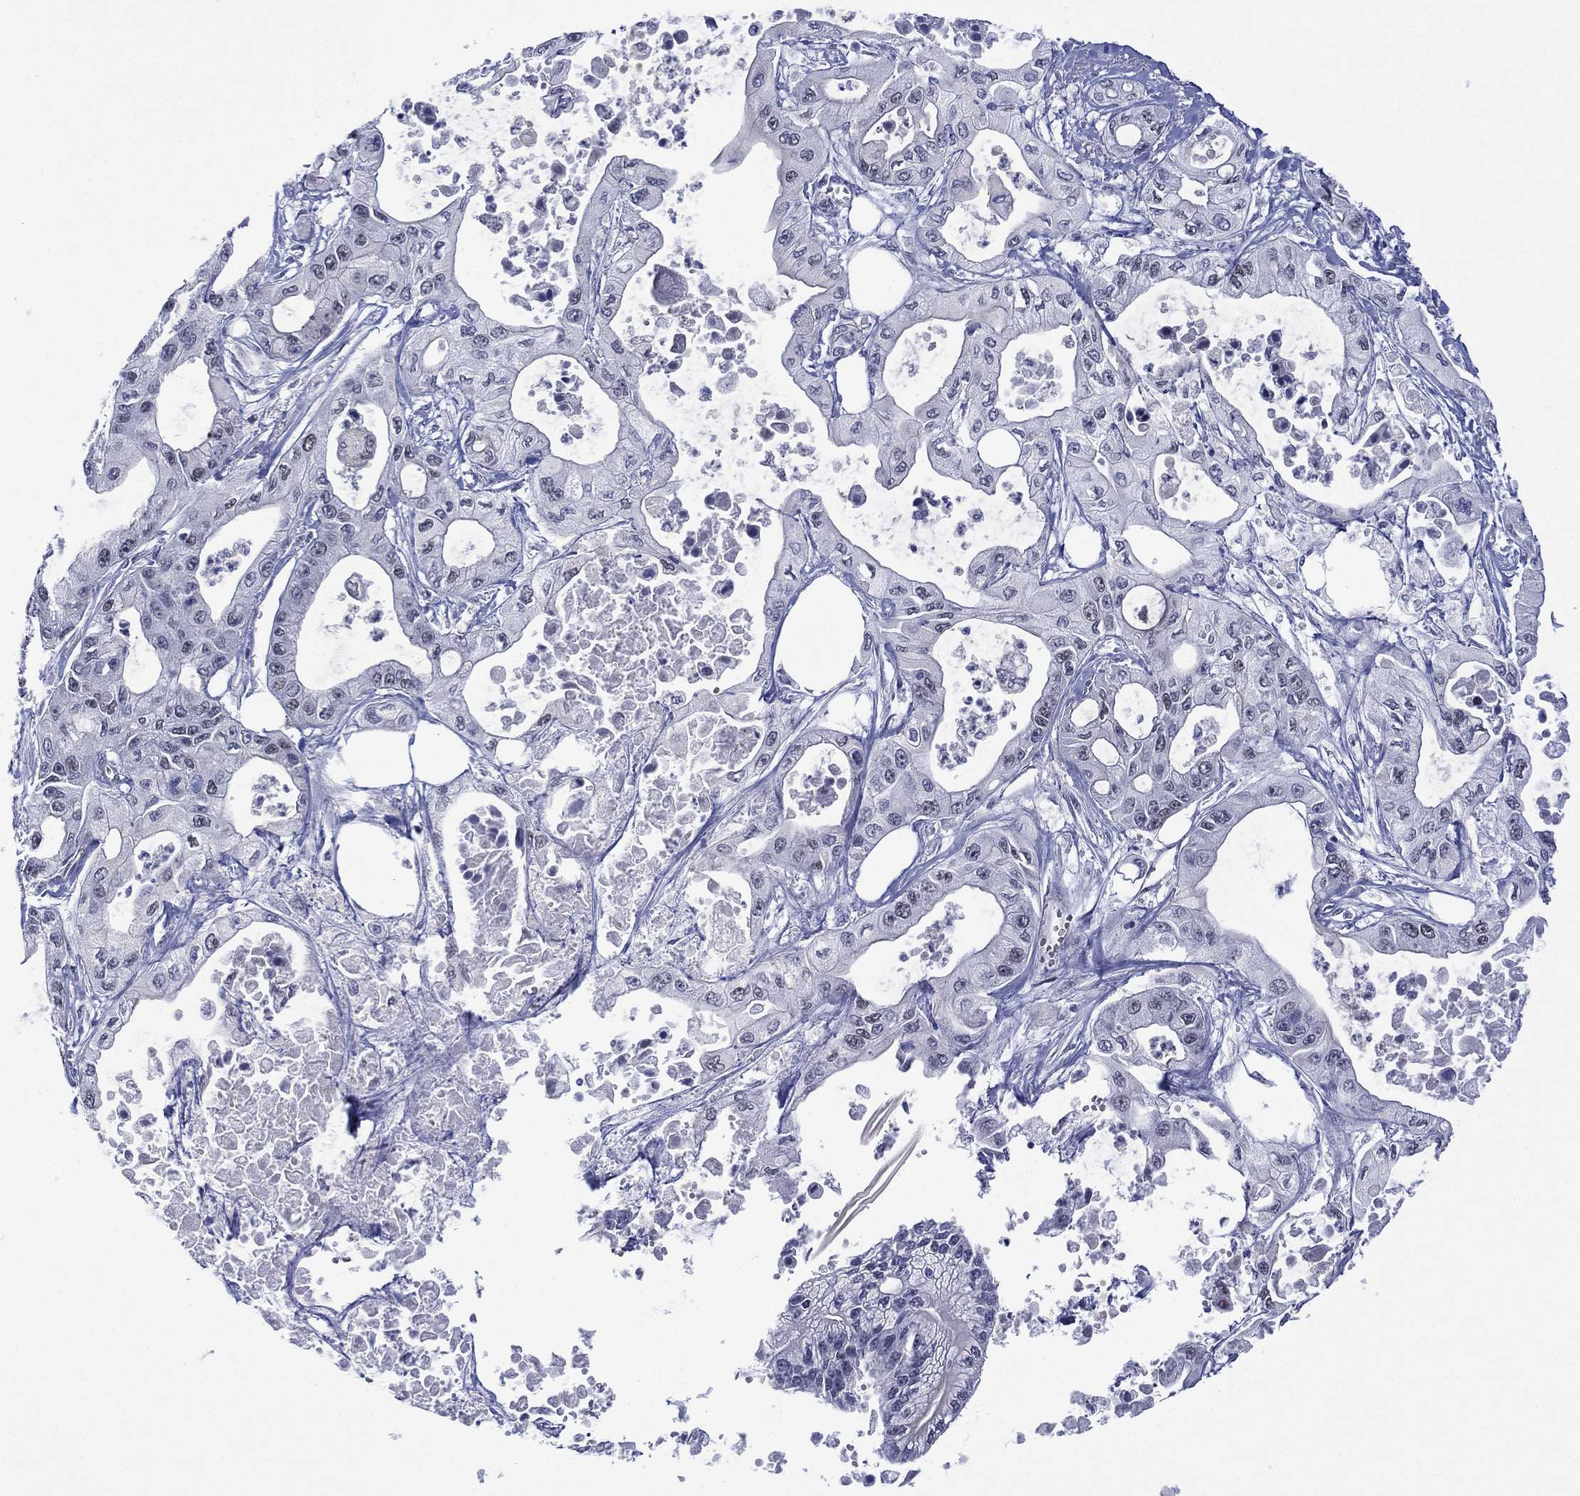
{"staining": {"intensity": "negative", "quantity": "none", "location": "none"}, "tissue": "pancreatic cancer", "cell_type": "Tumor cells", "image_type": "cancer", "snomed": [{"axis": "morphology", "description": "Adenocarcinoma, NOS"}, {"axis": "topography", "description": "Pancreas"}], "caption": "The IHC histopathology image has no significant expression in tumor cells of pancreatic adenocarcinoma tissue.", "gene": "GSE1", "patient": {"sex": "male", "age": 70}}